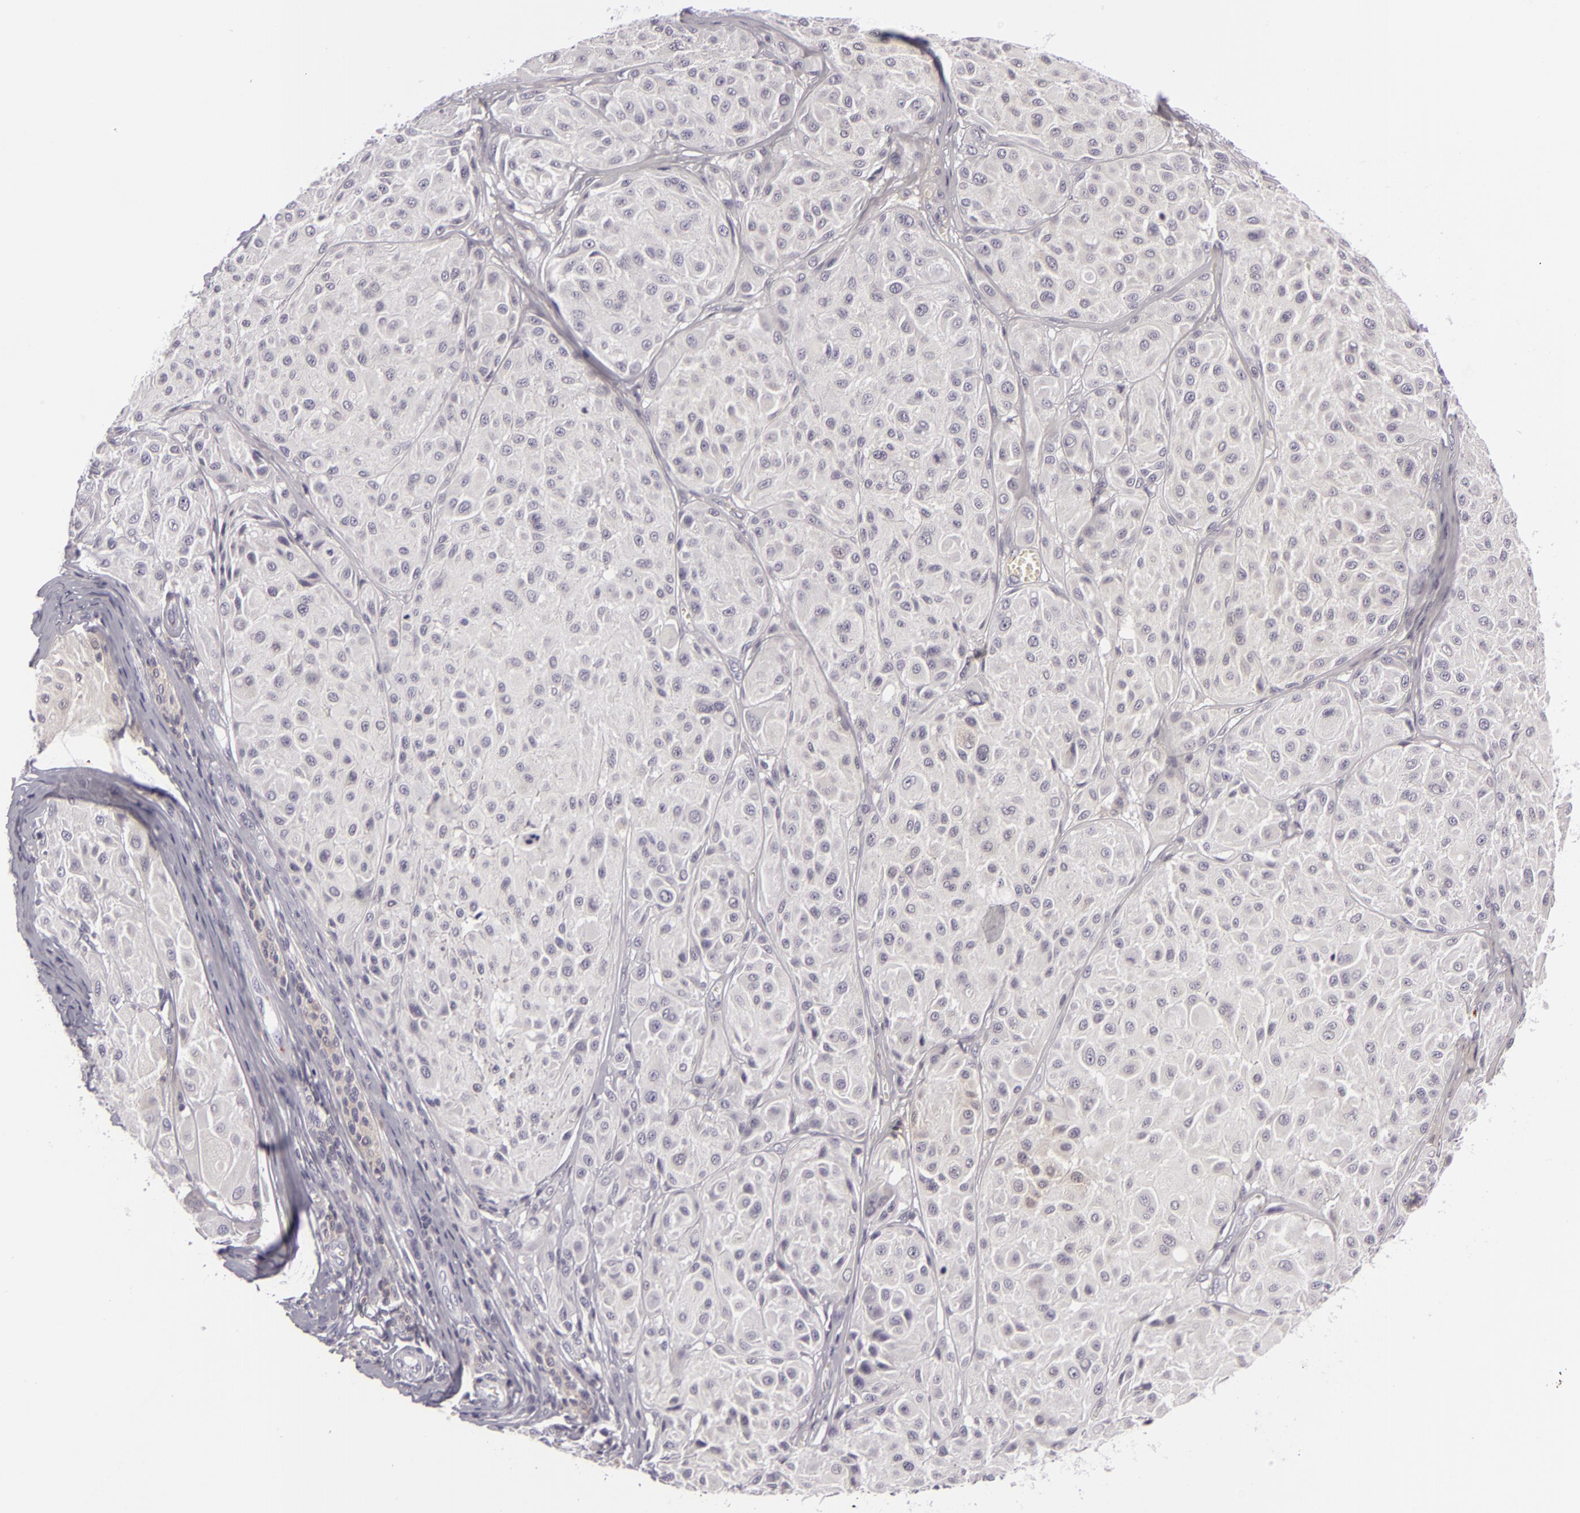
{"staining": {"intensity": "negative", "quantity": "none", "location": "none"}, "tissue": "melanoma", "cell_type": "Tumor cells", "image_type": "cancer", "snomed": [{"axis": "morphology", "description": "Malignant melanoma, NOS"}, {"axis": "topography", "description": "Skin"}], "caption": "This is a photomicrograph of immunohistochemistry (IHC) staining of malignant melanoma, which shows no staining in tumor cells.", "gene": "KCNAB2", "patient": {"sex": "male", "age": 36}}